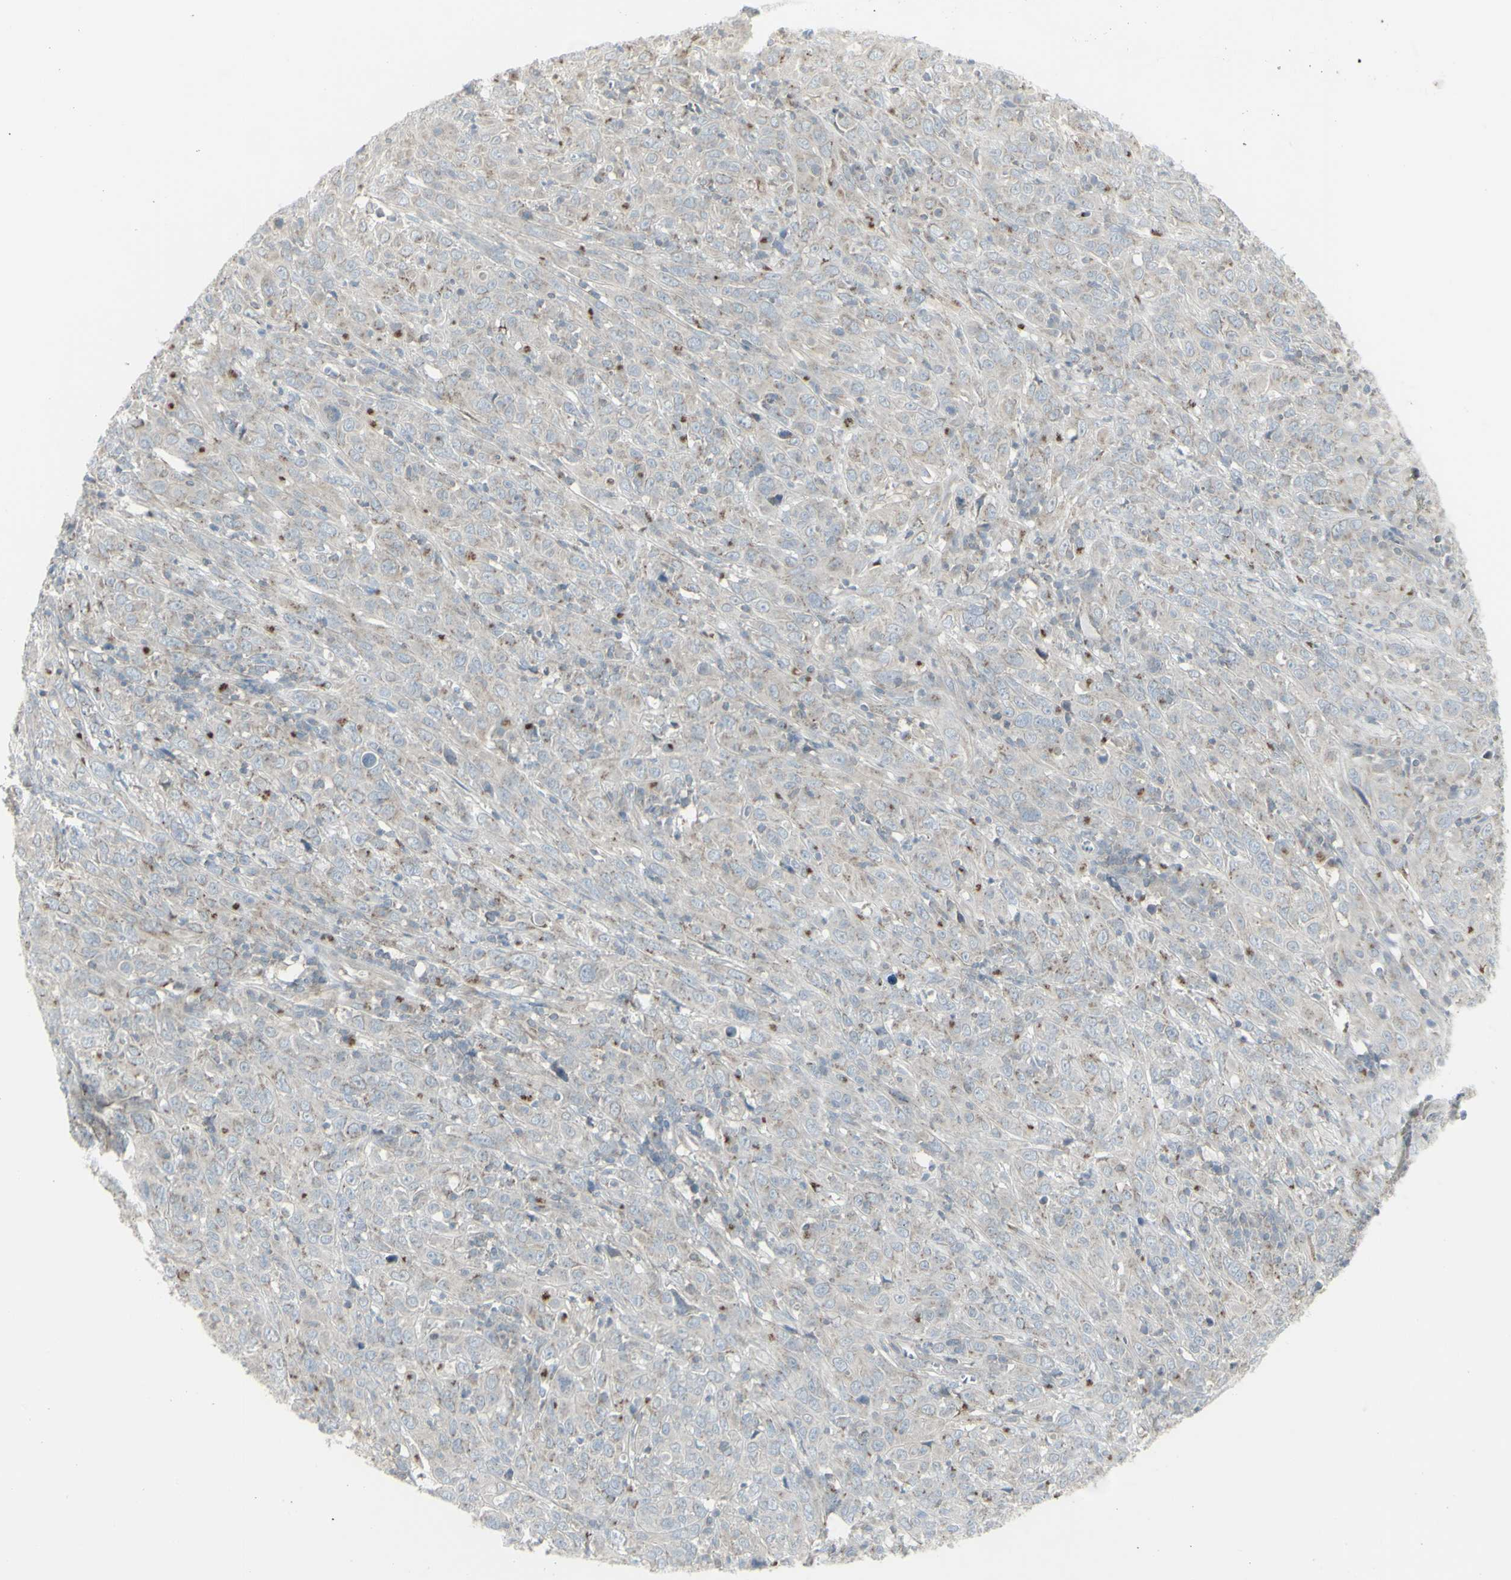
{"staining": {"intensity": "moderate", "quantity": "<25%", "location": "cytoplasmic/membranous"}, "tissue": "cervical cancer", "cell_type": "Tumor cells", "image_type": "cancer", "snomed": [{"axis": "morphology", "description": "Squamous cell carcinoma, NOS"}, {"axis": "topography", "description": "Cervix"}], "caption": "This is an image of immunohistochemistry staining of cervical squamous cell carcinoma, which shows moderate staining in the cytoplasmic/membranous of tumor cells.", "gene": "GALNT6", "patient": {"sex": "female", "age": 46}}